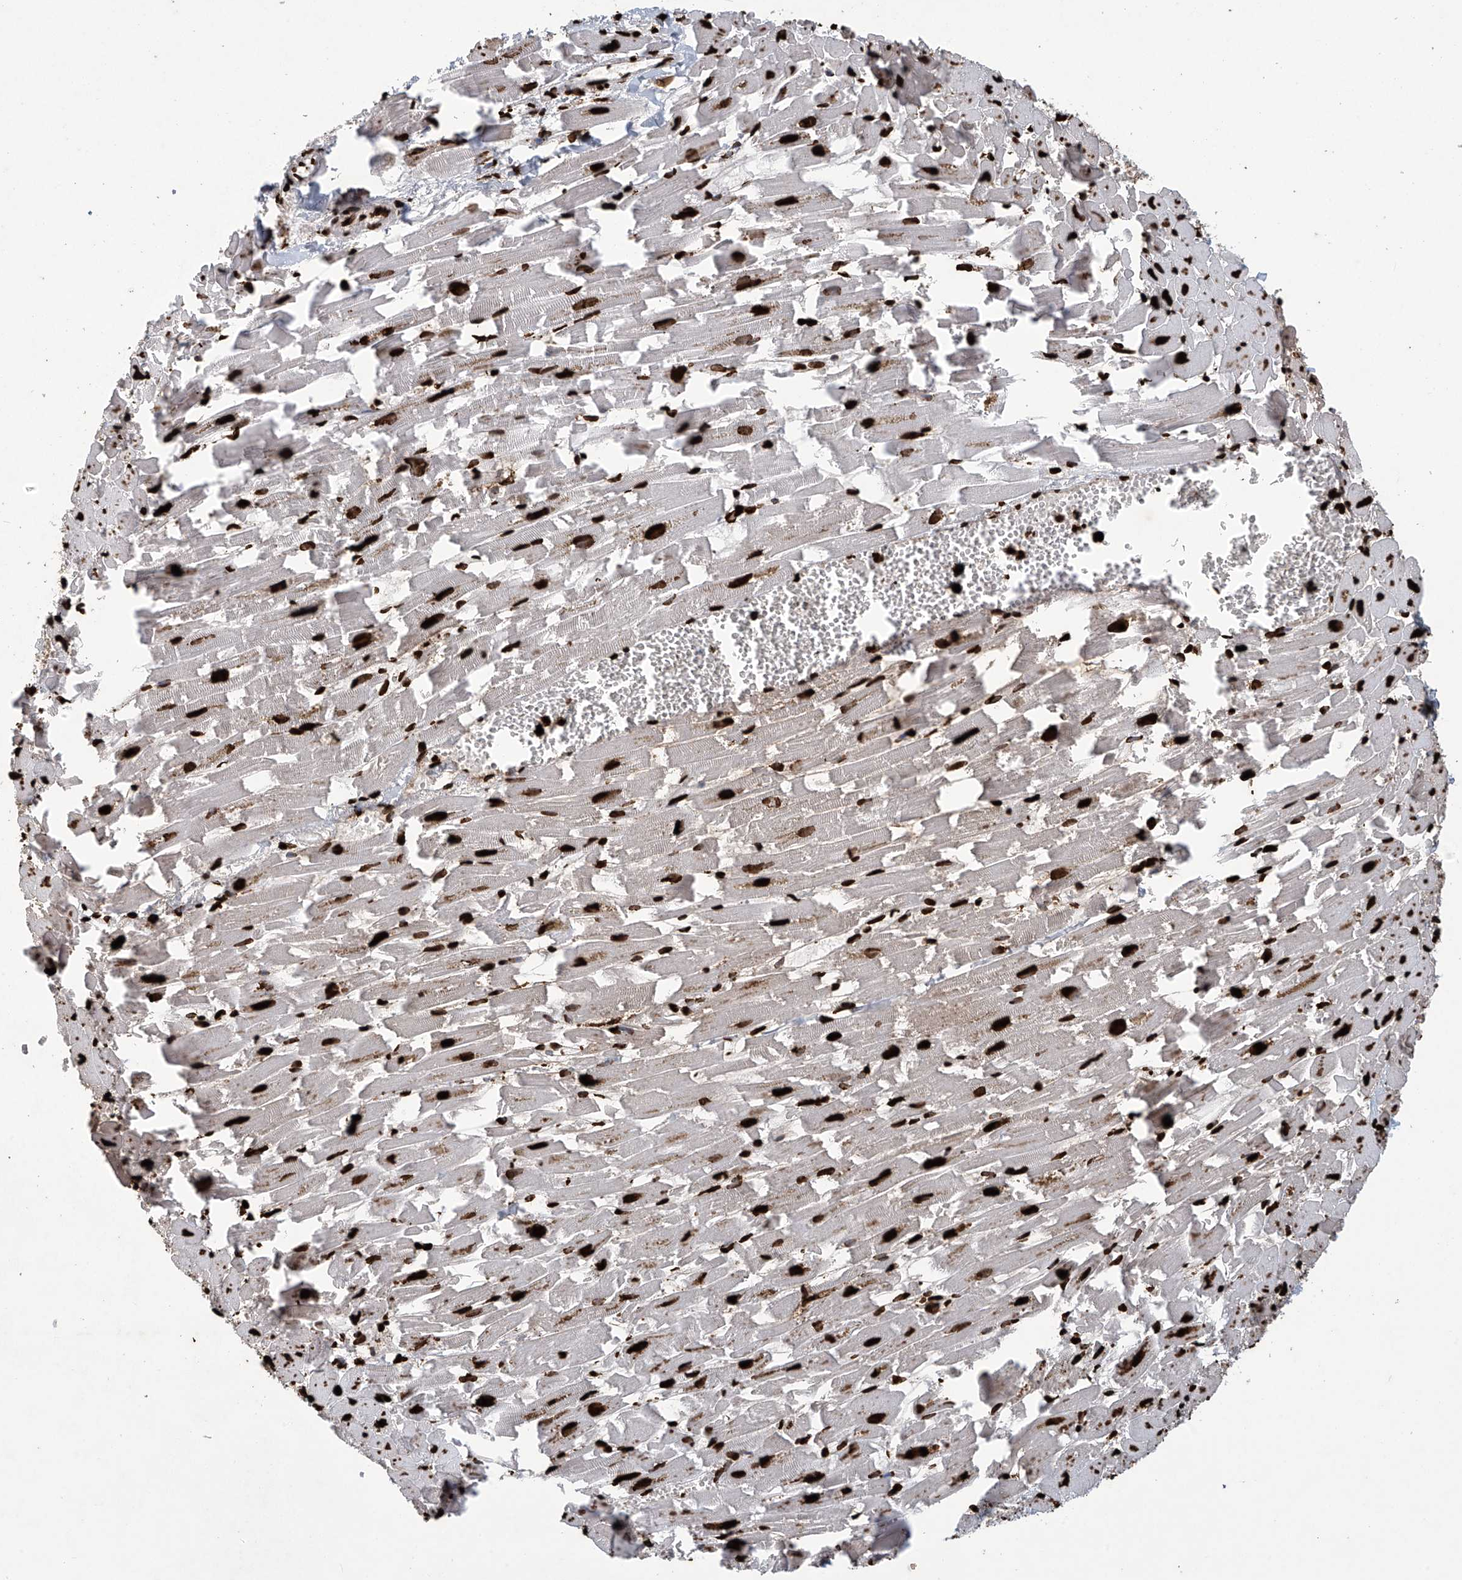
{"staining": {"intensity": "strong", "quantity": ">75%", "location": "nuclear"}, "tissue": "heart muscle", "cell_type": "Cardiomyocytes", "image_type": "normal", "snomed": [{"axis": "morphology", "description": "Normal tissue, NOS"}, {"axis": "topography", "description": "Heart"}], "caption": "High-power microscopy captured an immunohistochemistry (IHC) photomicrograph of benign heart muscle, revealing strong nuclear staining in about >75% of cardiomyocytes. The protein of interest is stained brown, and the nuclei are stained in blue (DAB (3,3'-diaminobenzidine) IHC with brightfield microscopy, high magnification).", "gene": "H3", "patient": {"sex": "female", "age": 64}}